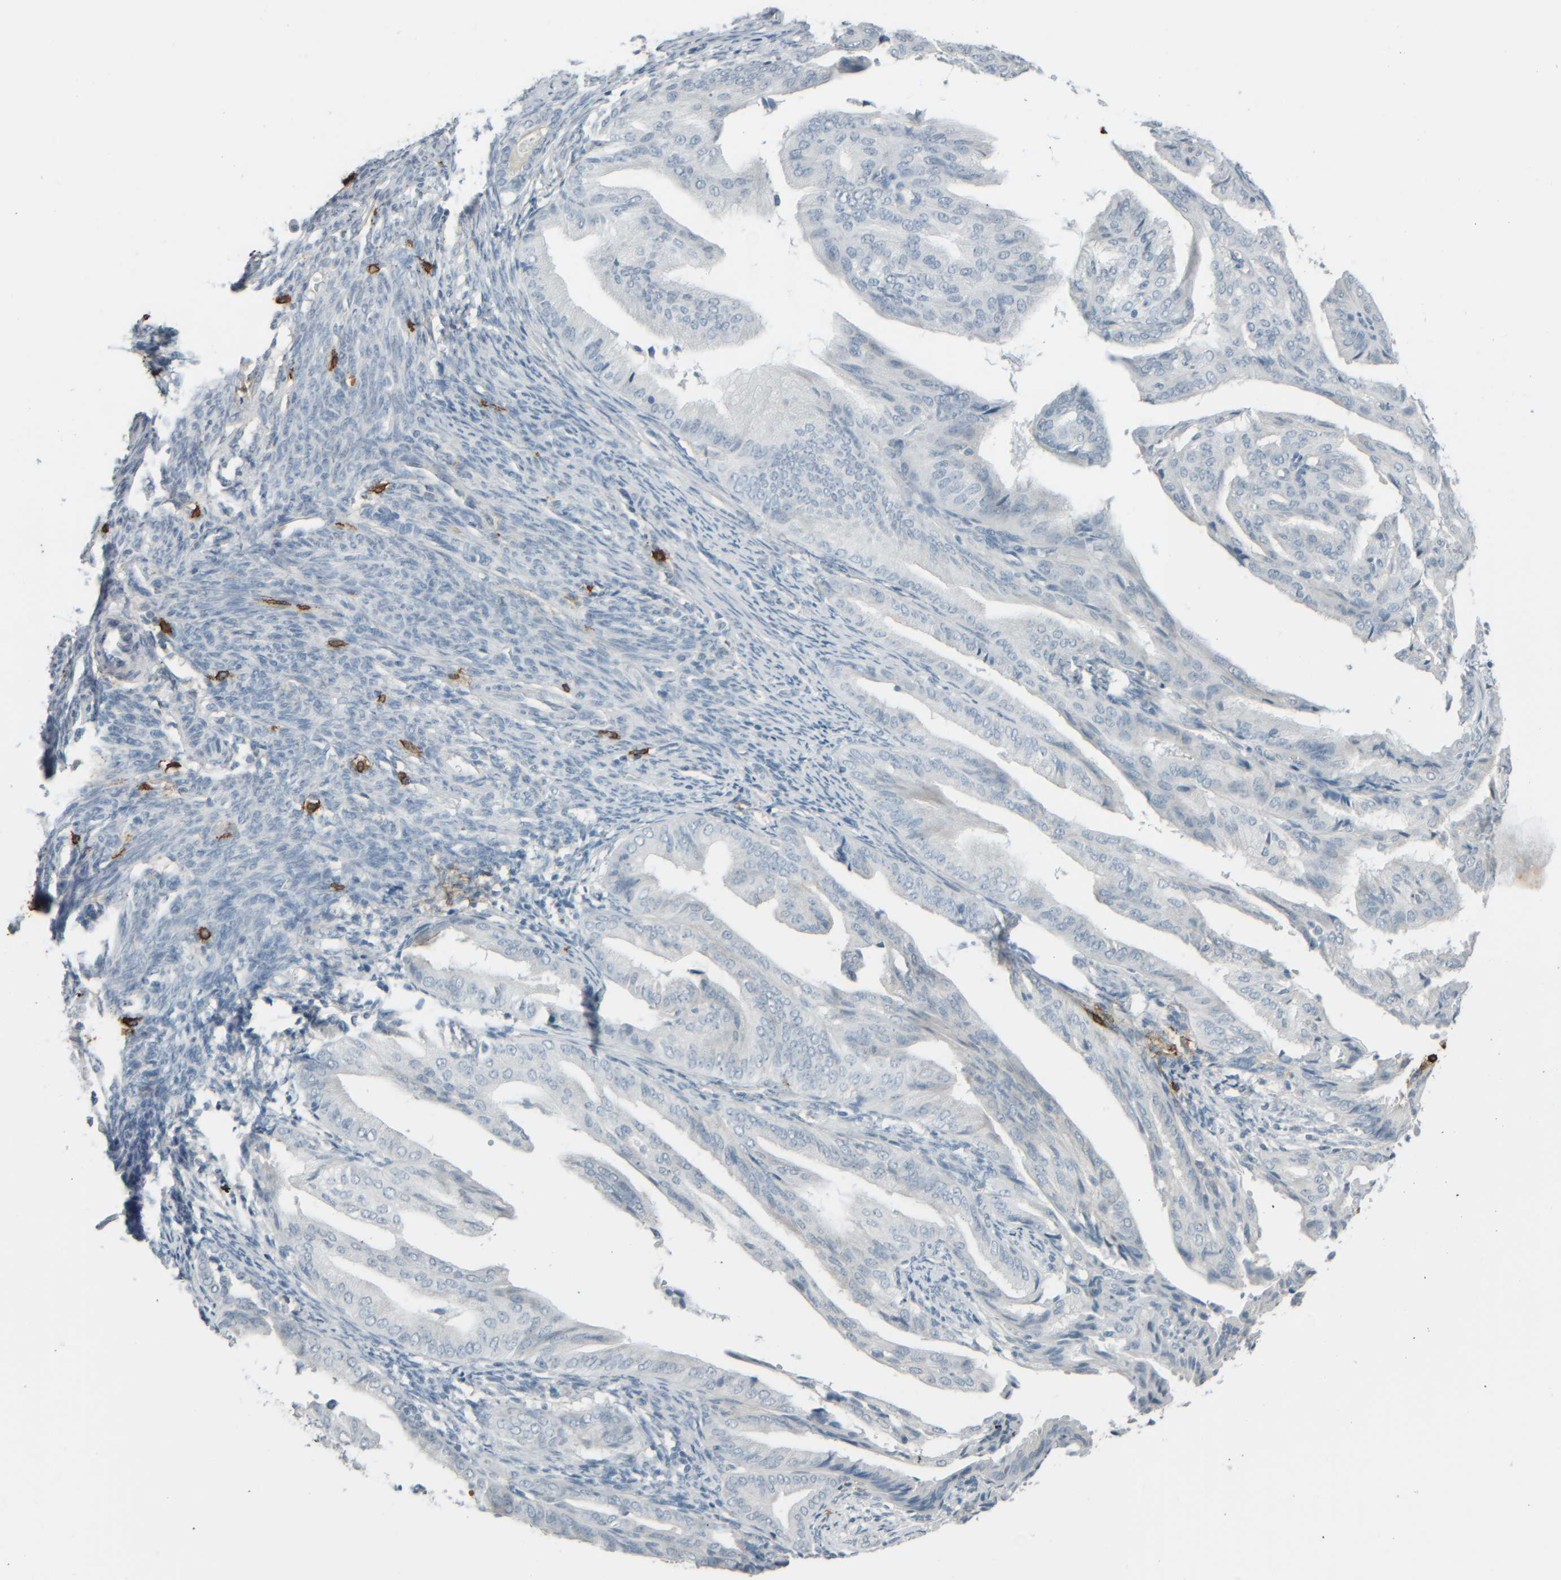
{"staining": {"intensity": "negative", "quantity": "none", "location": "none"}, "tissue": "endometrial cancer", "cell_type": "Tumor cells", "image_type": "cancer", "snomed": [{"axis": "morphology", "description": "Adenocarcinoma, NOS"}, {"axis": "topography", "description": "Endometrium"}], "caption": "A histopathology image of endometrial cancer (adenocarcinoma) stained for a protein displays no brown staining in tumor cells. Nuclei are stained in blue.", "gene": "TPSAB1", "patient": {"sex": "female", "age": 58}}